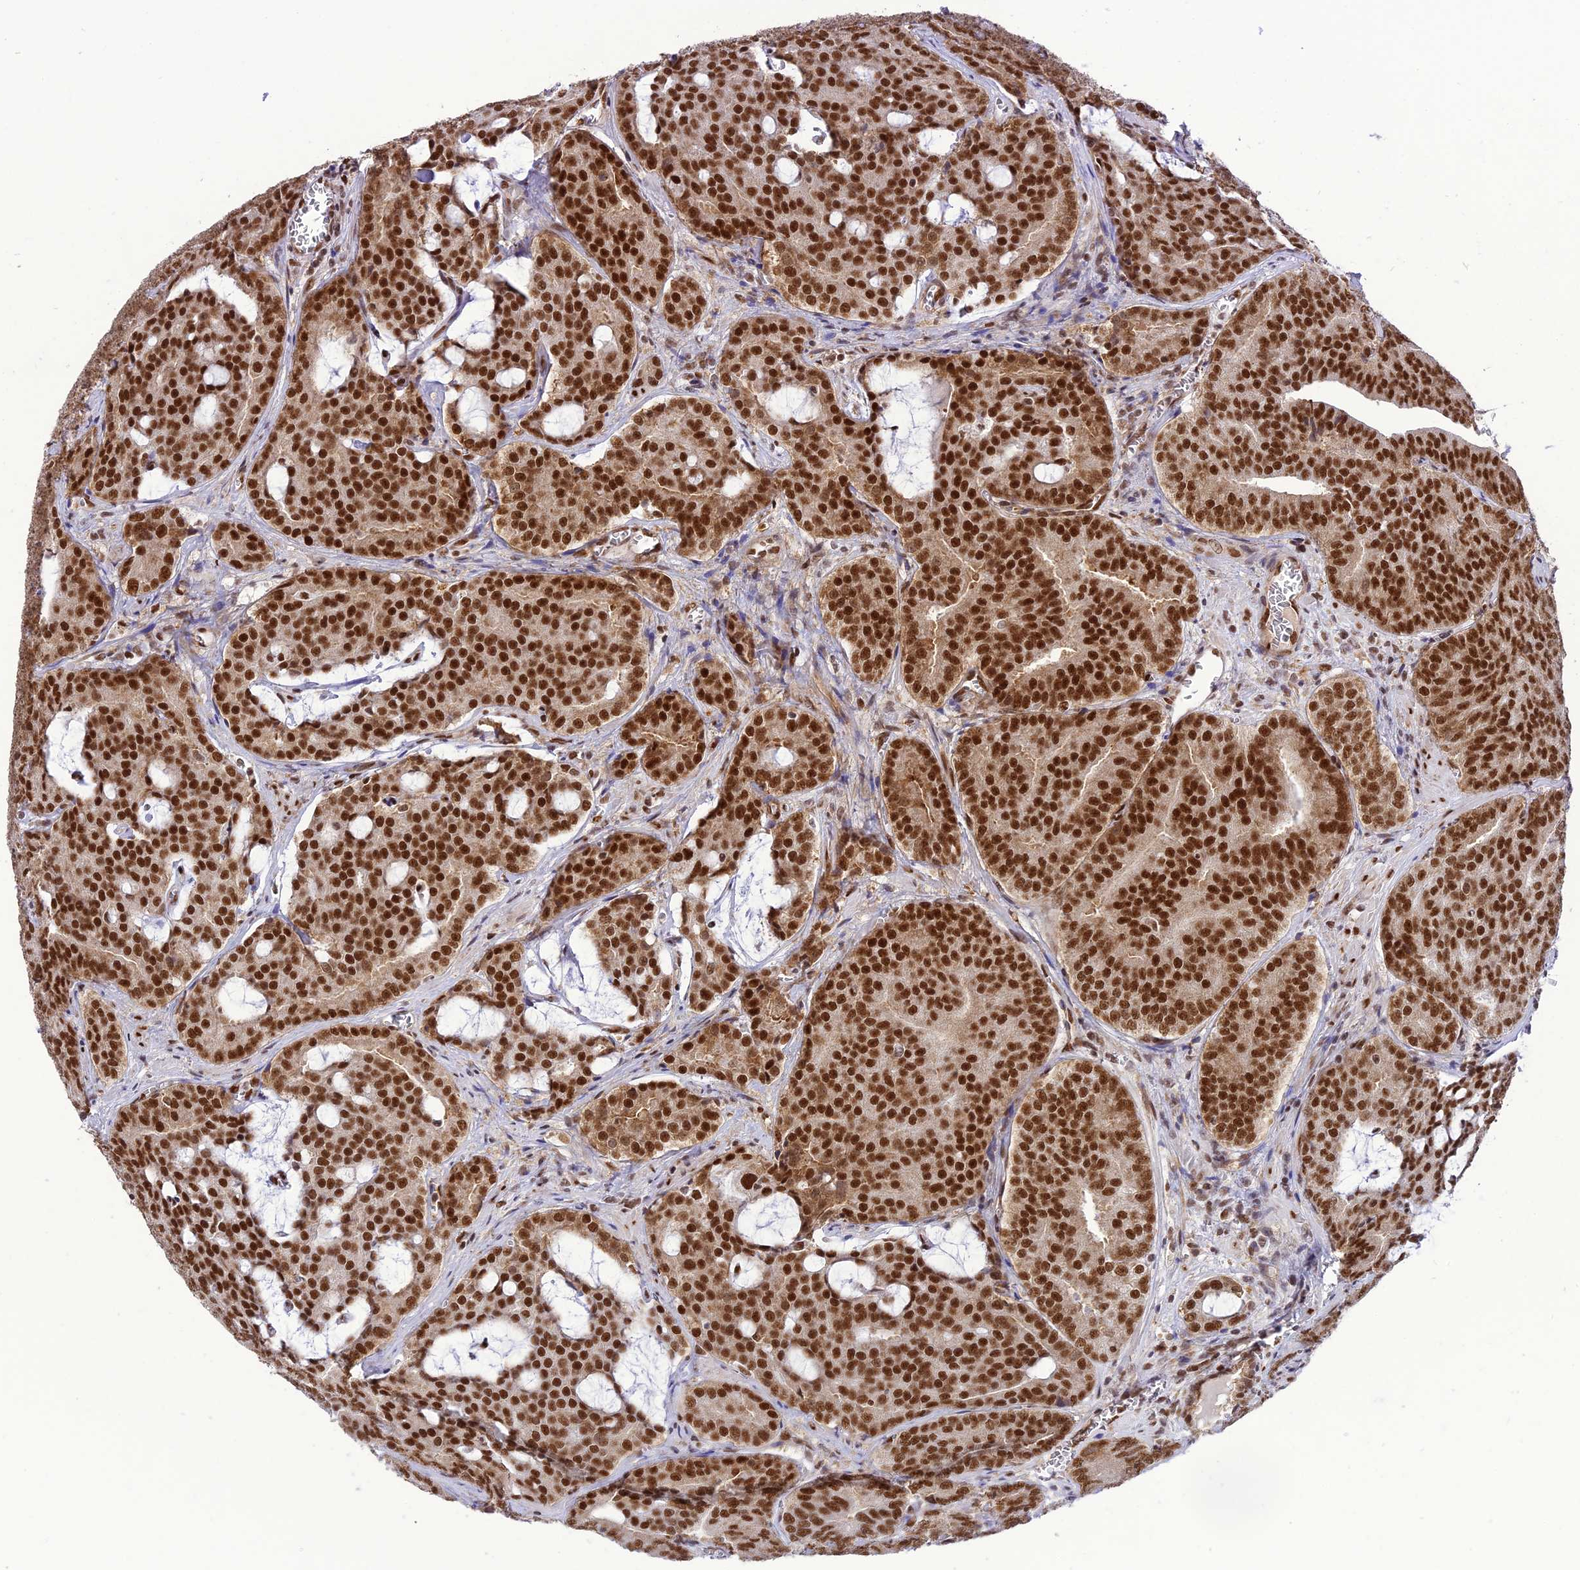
{"staining": {"intensity": "strong", "quantity": ">75%", "location": "nuclear"}, "tissue": "prostate cancer", "cell_type": "Tumor cells", "image_type": "cancer", "snomed": [{"axis": "morphology", "description": "Adenocarcinoma, High grade"}, {"axis": "topography", "description": "Prostate"}], "caption": "Human prostate high-grade adenocarcinoma stained for a protein (brown) reveals strong nuclear positive expression in about >75% of tumor cells.", "gene": "DDX1", "patient": {"sex": "male", "age": 55}}